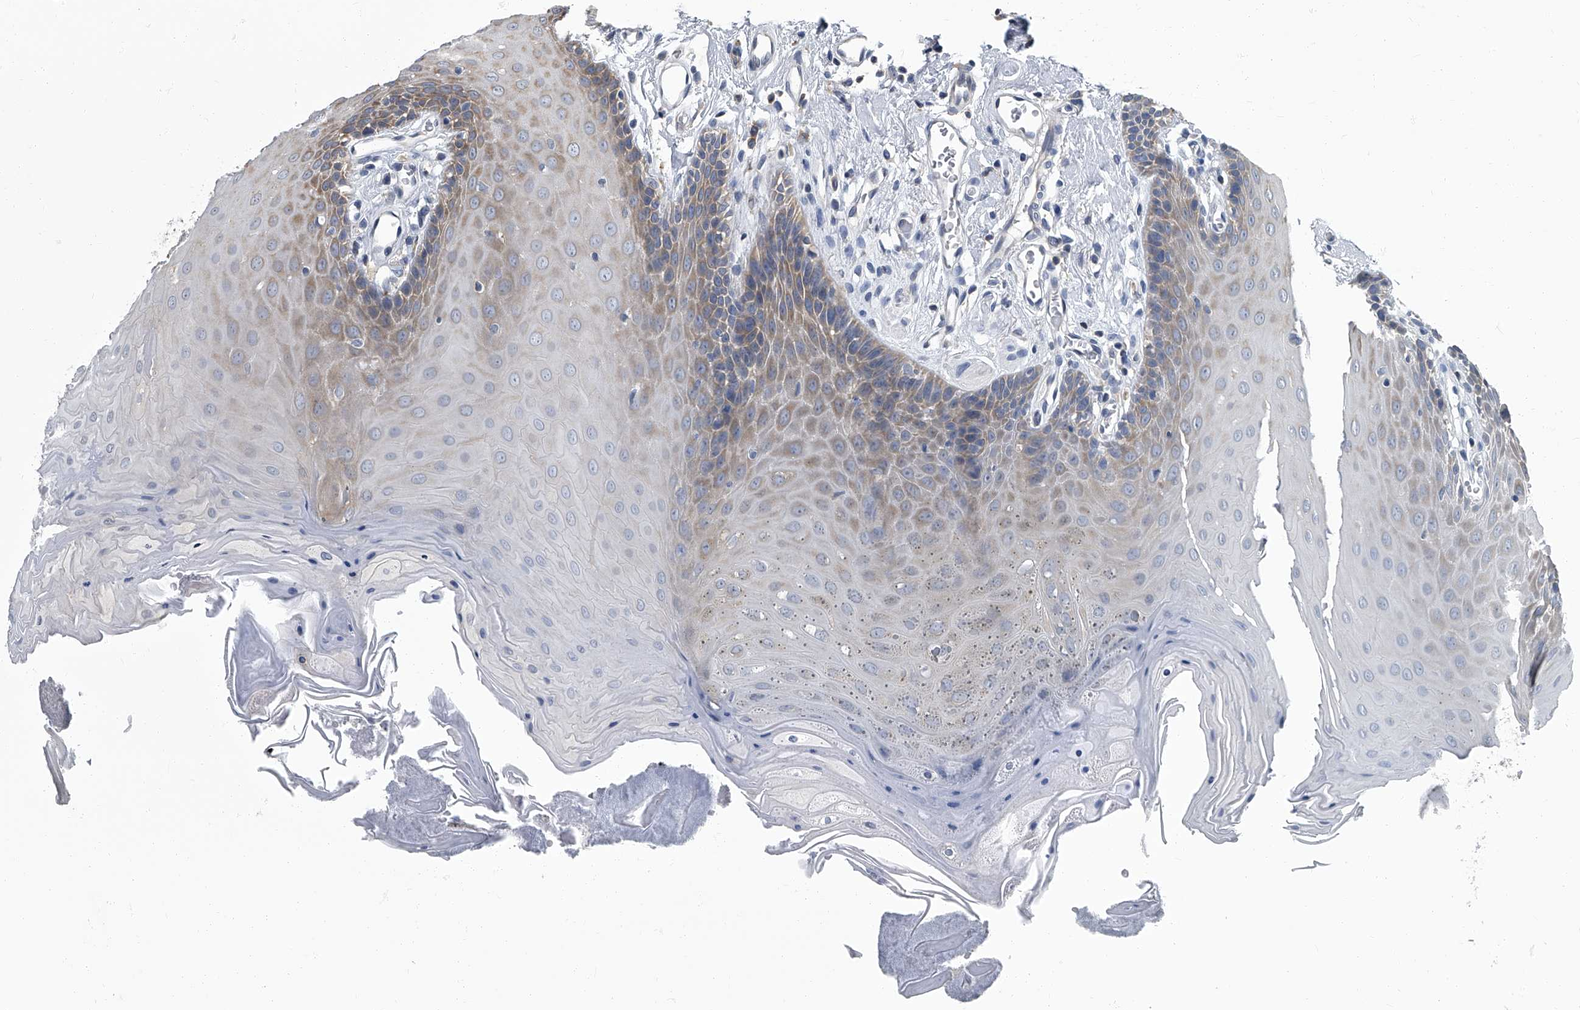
{"staining": {"intensity": "weak", "quantity": "25%-75%", "location": "cytoplasmic/membranous"}, "tissue": "oral mucosa", "cell_type": "Squamous epithelial cells", "image_type": "normal", "snomed": [{"axis": "morphology", "description": "Normal tissue, NOS"}, {"axis": "morphology", "description": "Squamous cell carcinoma, NOS"}, {"axis": "topography", "description": "Skeletal muscle"}, {"axis": "topography", "description": "Oral tissue"}, {"axis": "topography", "description": "Salivary gland"}, {"axis": "topography", "description": "Head-Neck"}], "caption": "Oral mucosa stained with DAB immunohistochemistry (IHC) reveals low levels of weak cytoplasmic/membranous positivity in approximately 25%-75% of squamous epithelial cells.", "gene": "CDV3", "patient": {"sex": "male", "age": 54}}